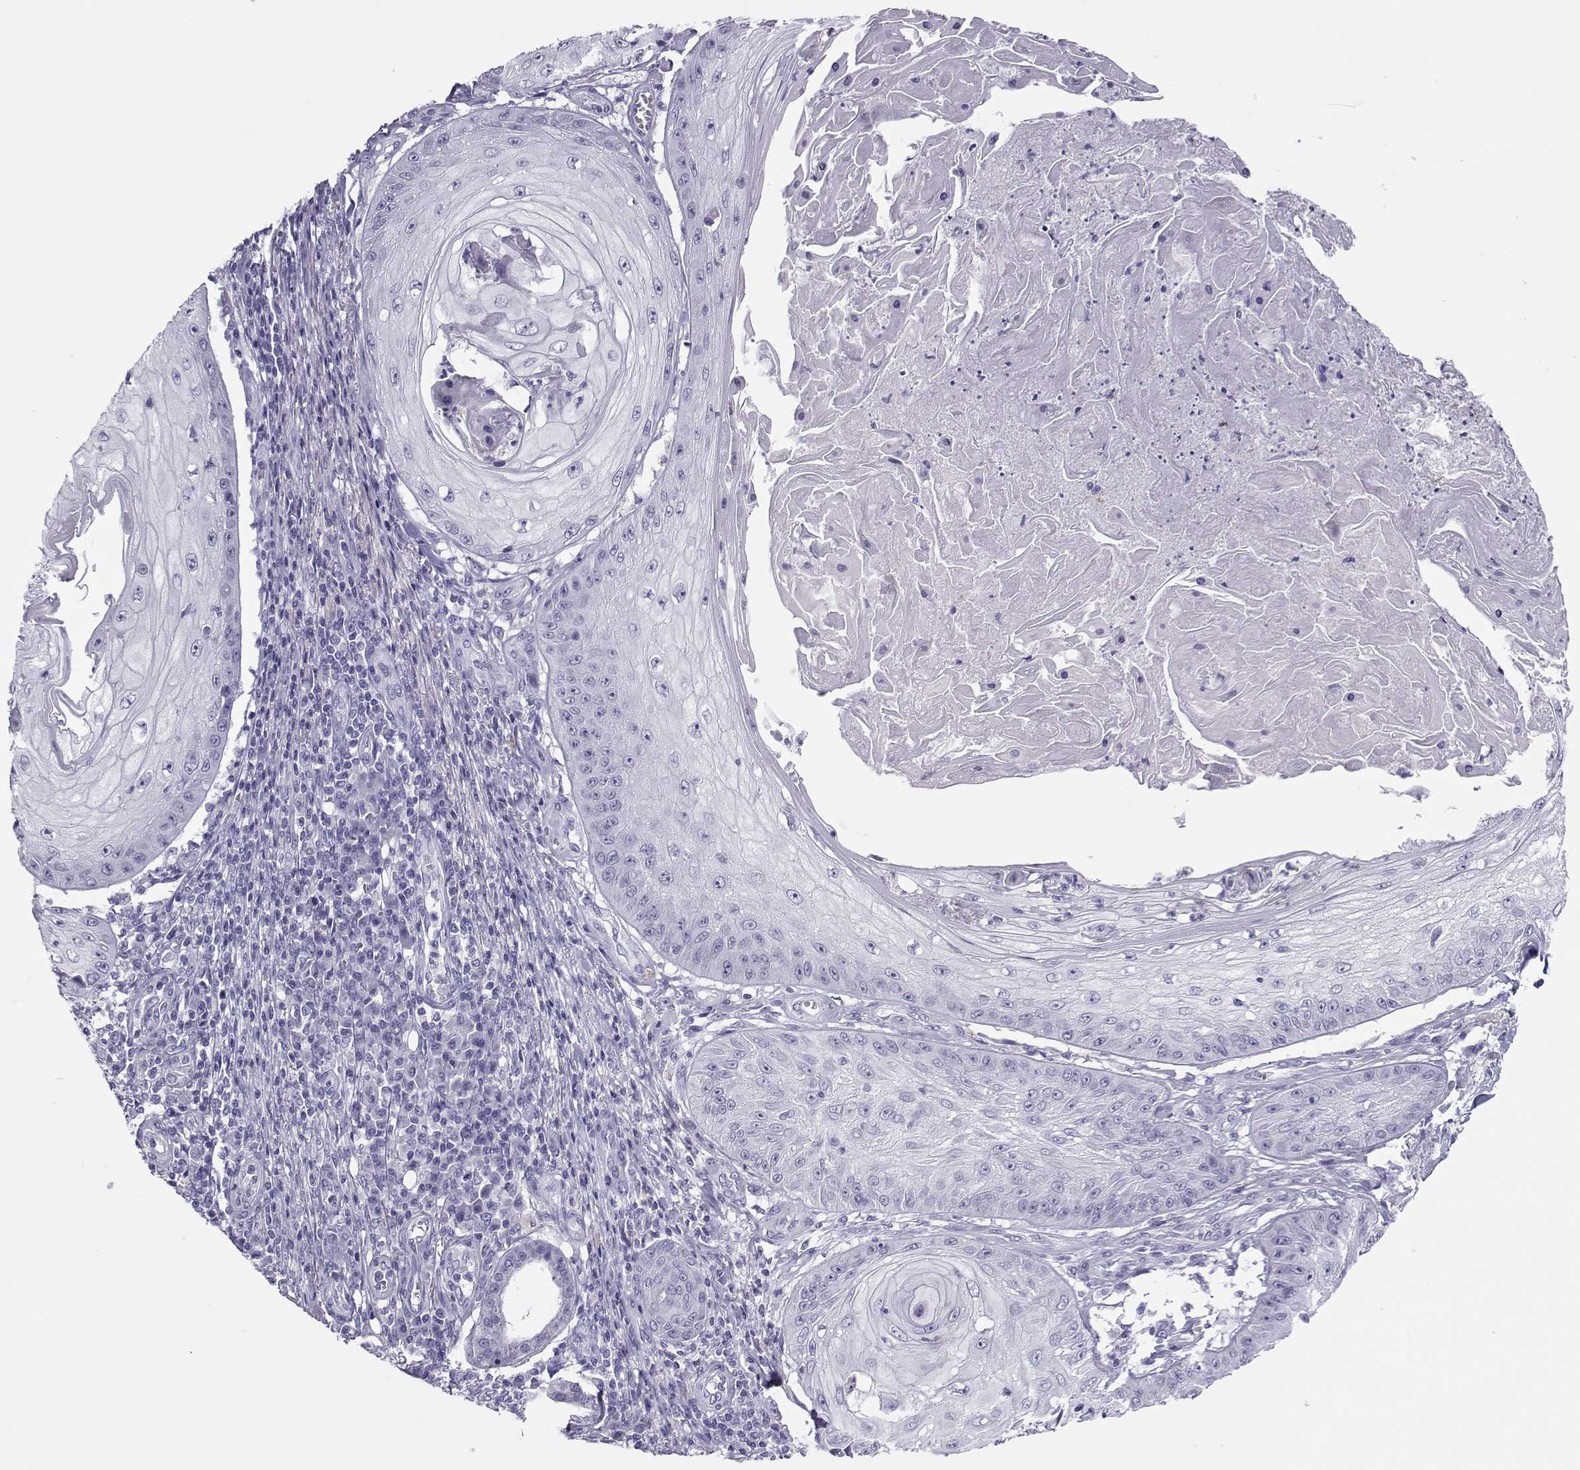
{"staining": {"intensity": "negative", "quantity": "none", "location": "none"}, "tissue": "skin cancer", "cell_type": "Tumor cells", "image_type": "cancer", "snomed": [{"axis": "morphology", "description": "Squamous cell carcinoma, NOS"}, {"axis": "topography", "description": "Skin"}], "caption": "Skin cancer (squamous cell carcinoma) was stained to show a protein in brown. There is no significant expression in tumor cells.", "gene": "TRPM7", "patient": {"sex": "male", "age": 70}}